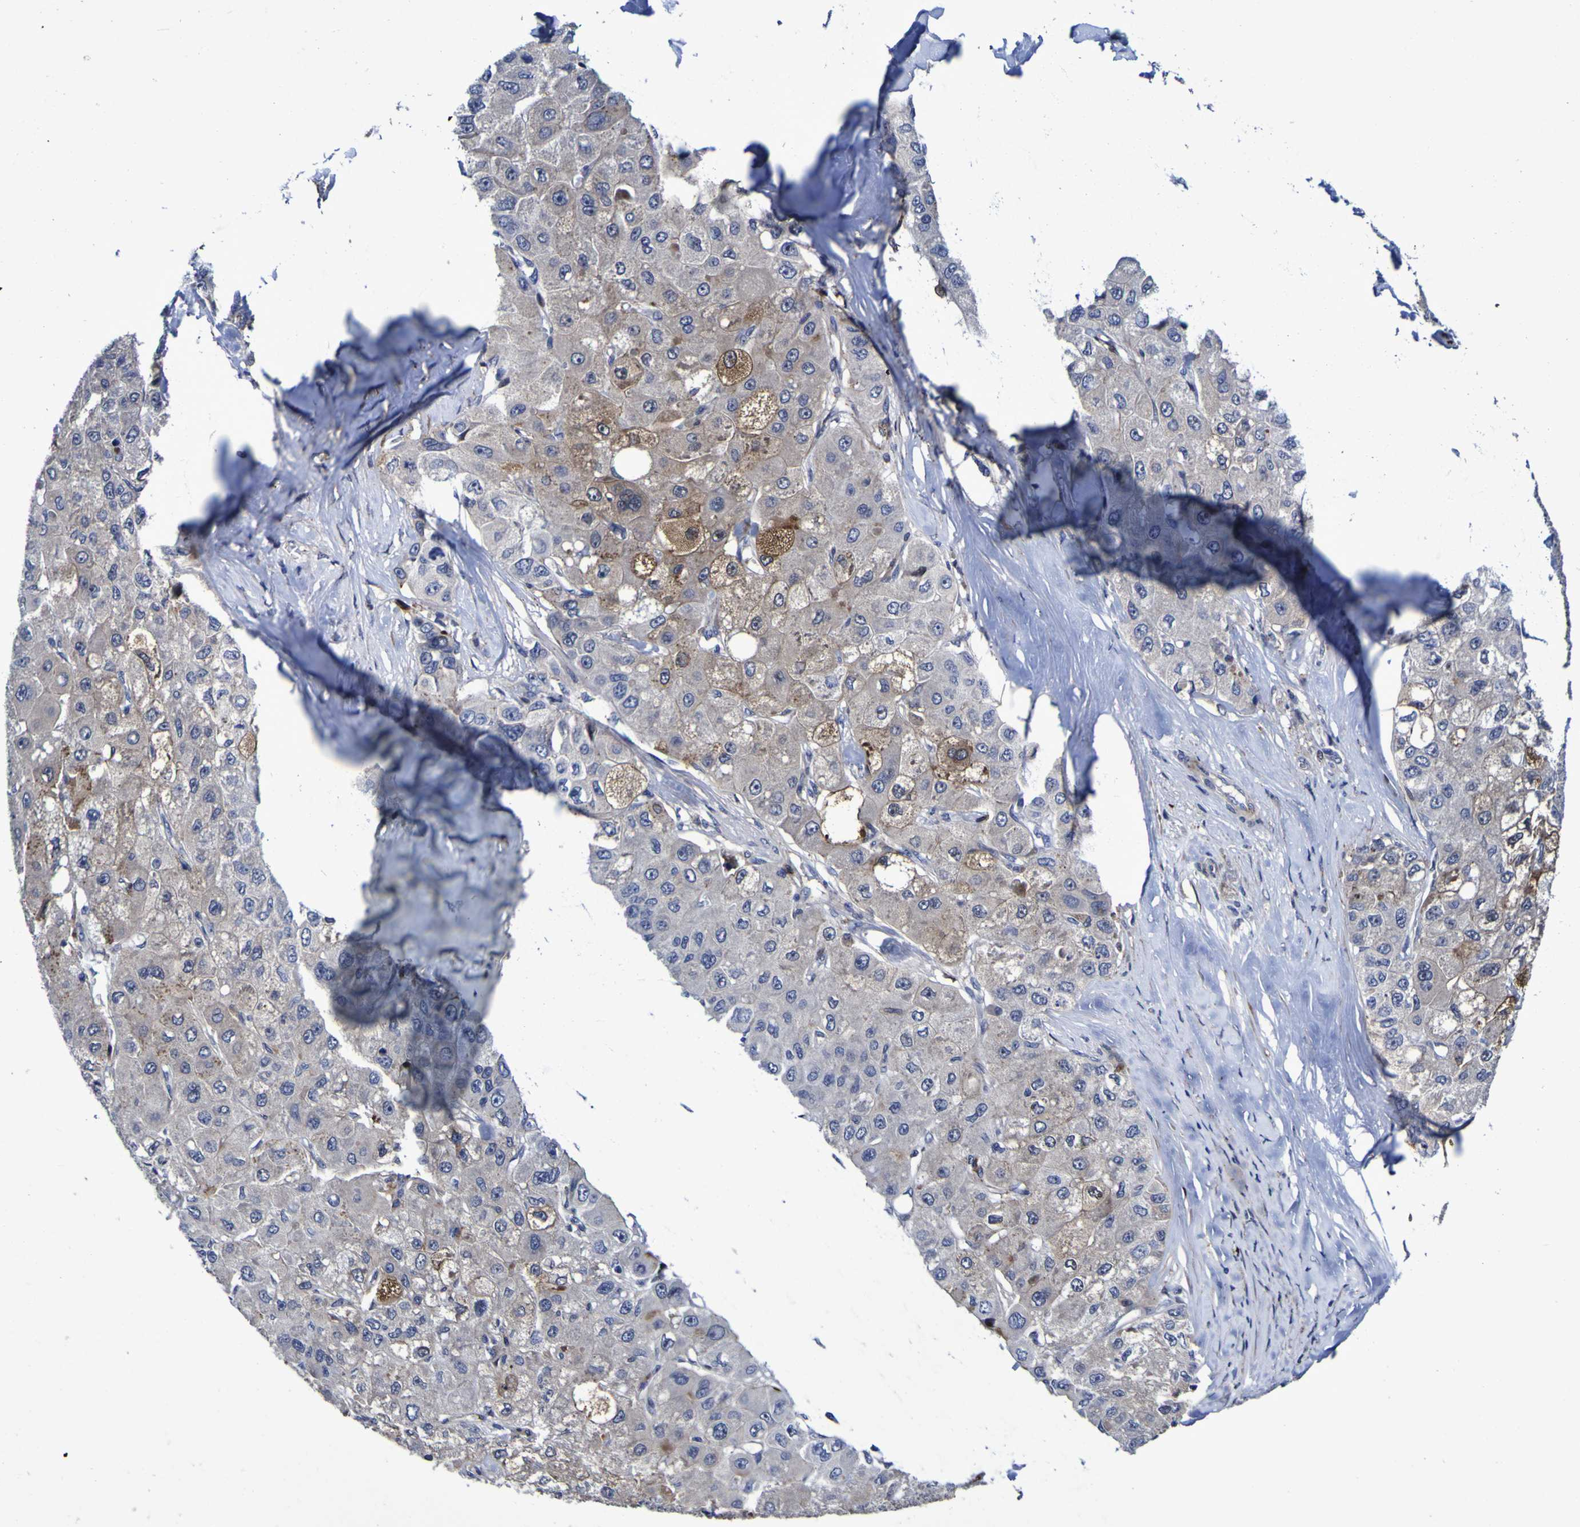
{"staining": {"intensity": "strong", "quantity": "<25%", "location": "cytoplasmic/membranous"}, "tissue": "liver cancer", "cell_type": "Tumor cells", "image_type": "cancer", "snomed": [{"axis": "morphology", "description": "Carcinoma, Hepatocellular, NOS"}, {"axis": "topography", "description": "Liver"}], "caption": "Tumor cells reveal strong cytoplasmic/membranous positivity in approximately <25% of cells in liver cancer (hepatocellular carcinoma). Nuclei are stained in blue.", "gene": "MGLL", "patient": {"sex": "male", "age": 80}}